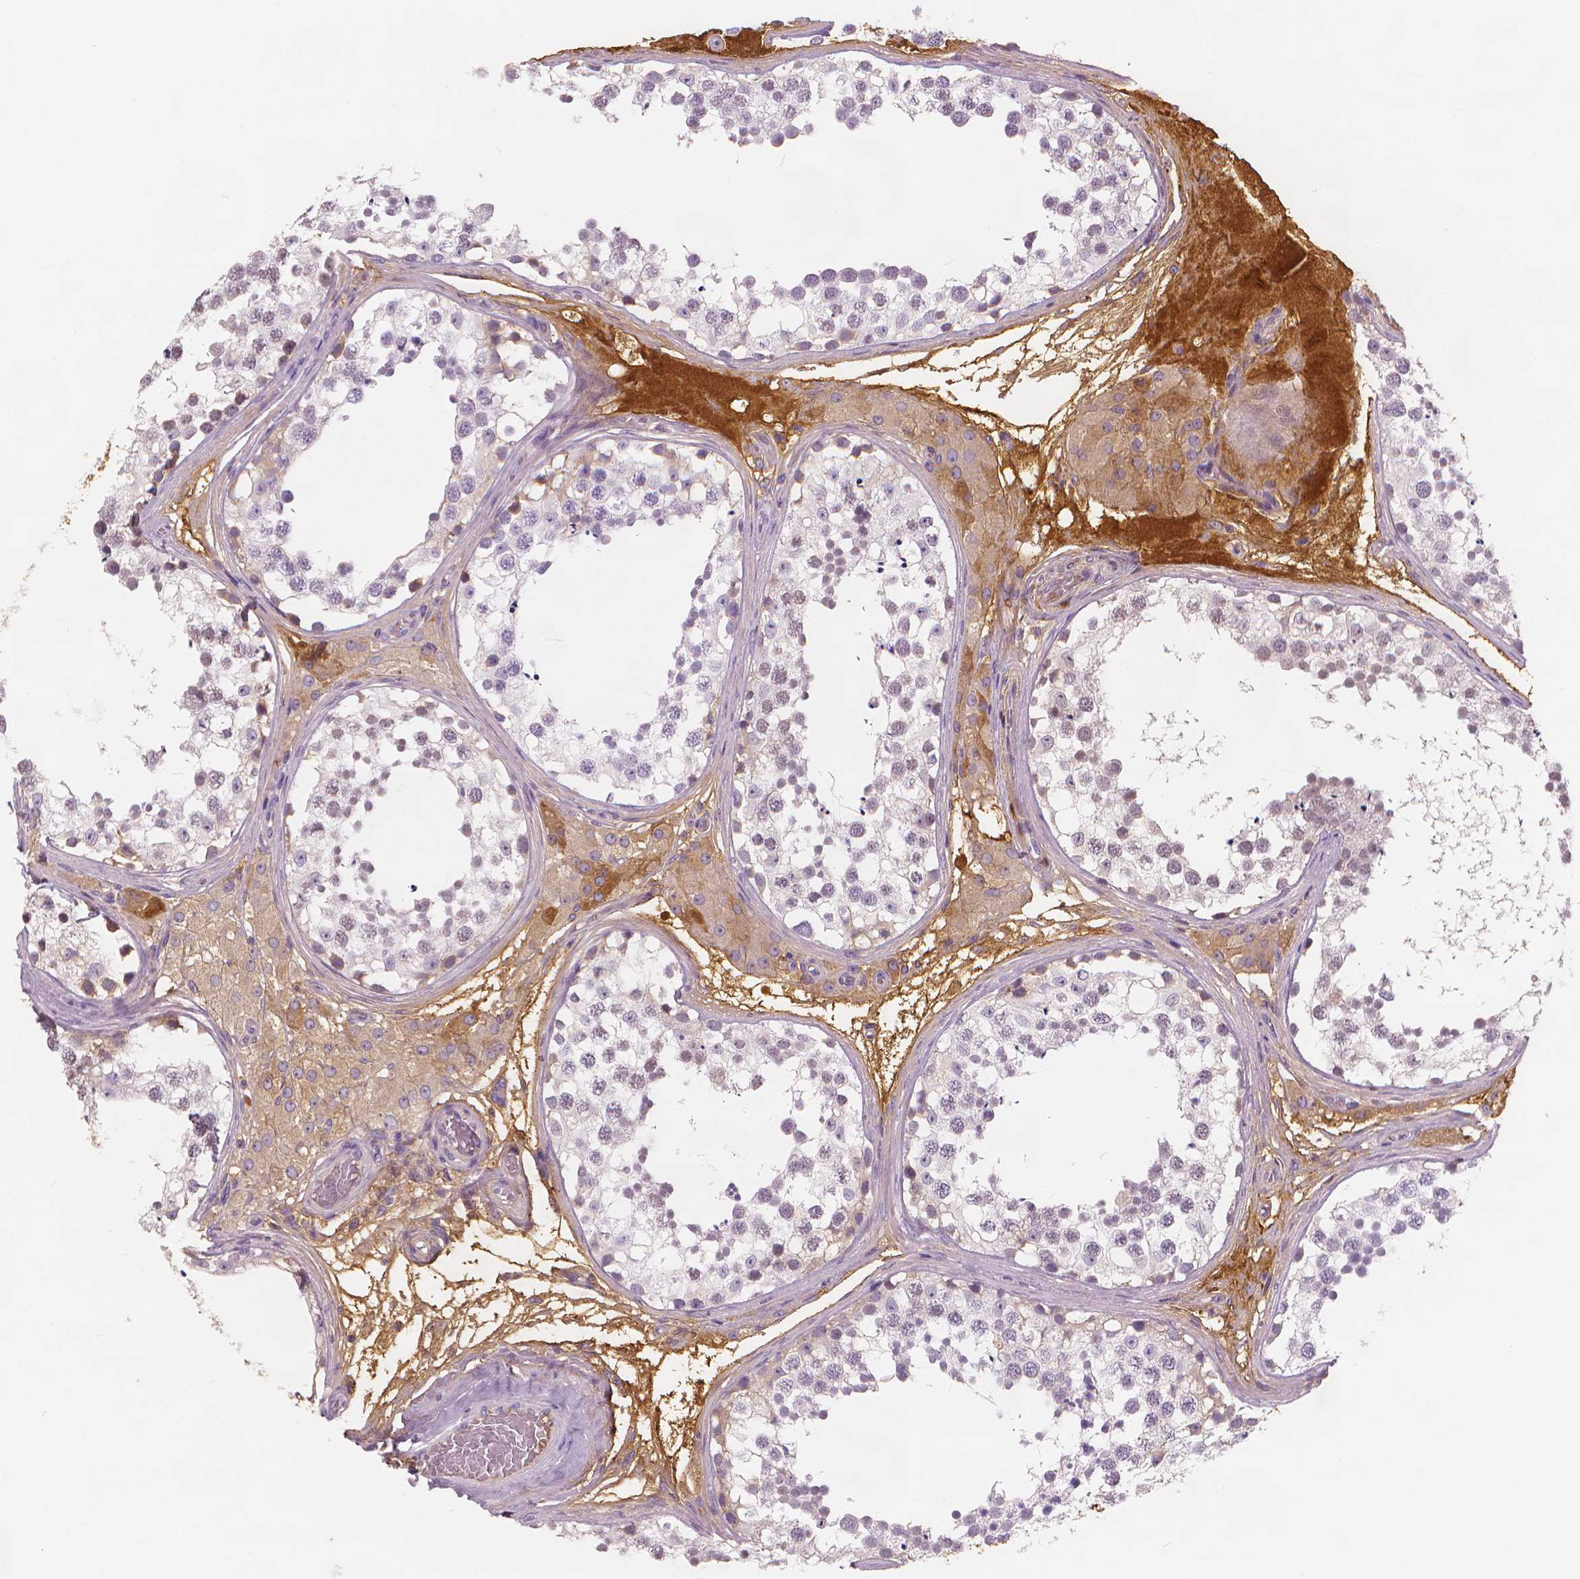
{"staining": {"intensity": "negative", "quantity": "none", "location": "none"}, "tissue": "testis", "cell_type": "Cells in seminiferous ducts", "image_type": "normal", "snomed": [{"axis": "morphology", "description": "Normal tissue, NOS"}, {"axis": "morphology", "description": "Seminoma, NOS"}, {"axis": "topography", "description": "Testis"}], "caption": "Immunohistochemistry micrograph of normal testis: testis stained with DAB (3,3'-diaminobenzidine) demonstrates no significant protein expression in cells in seminiferous ducts. Brightfield microscopy of IHC stained with DAB (3,3'-diaminobenzidine) (brown) and hematoxylin (blue), captured at high magnification.", "gene": "APOA4", "patient": {"sex": "male", "age": 65}}